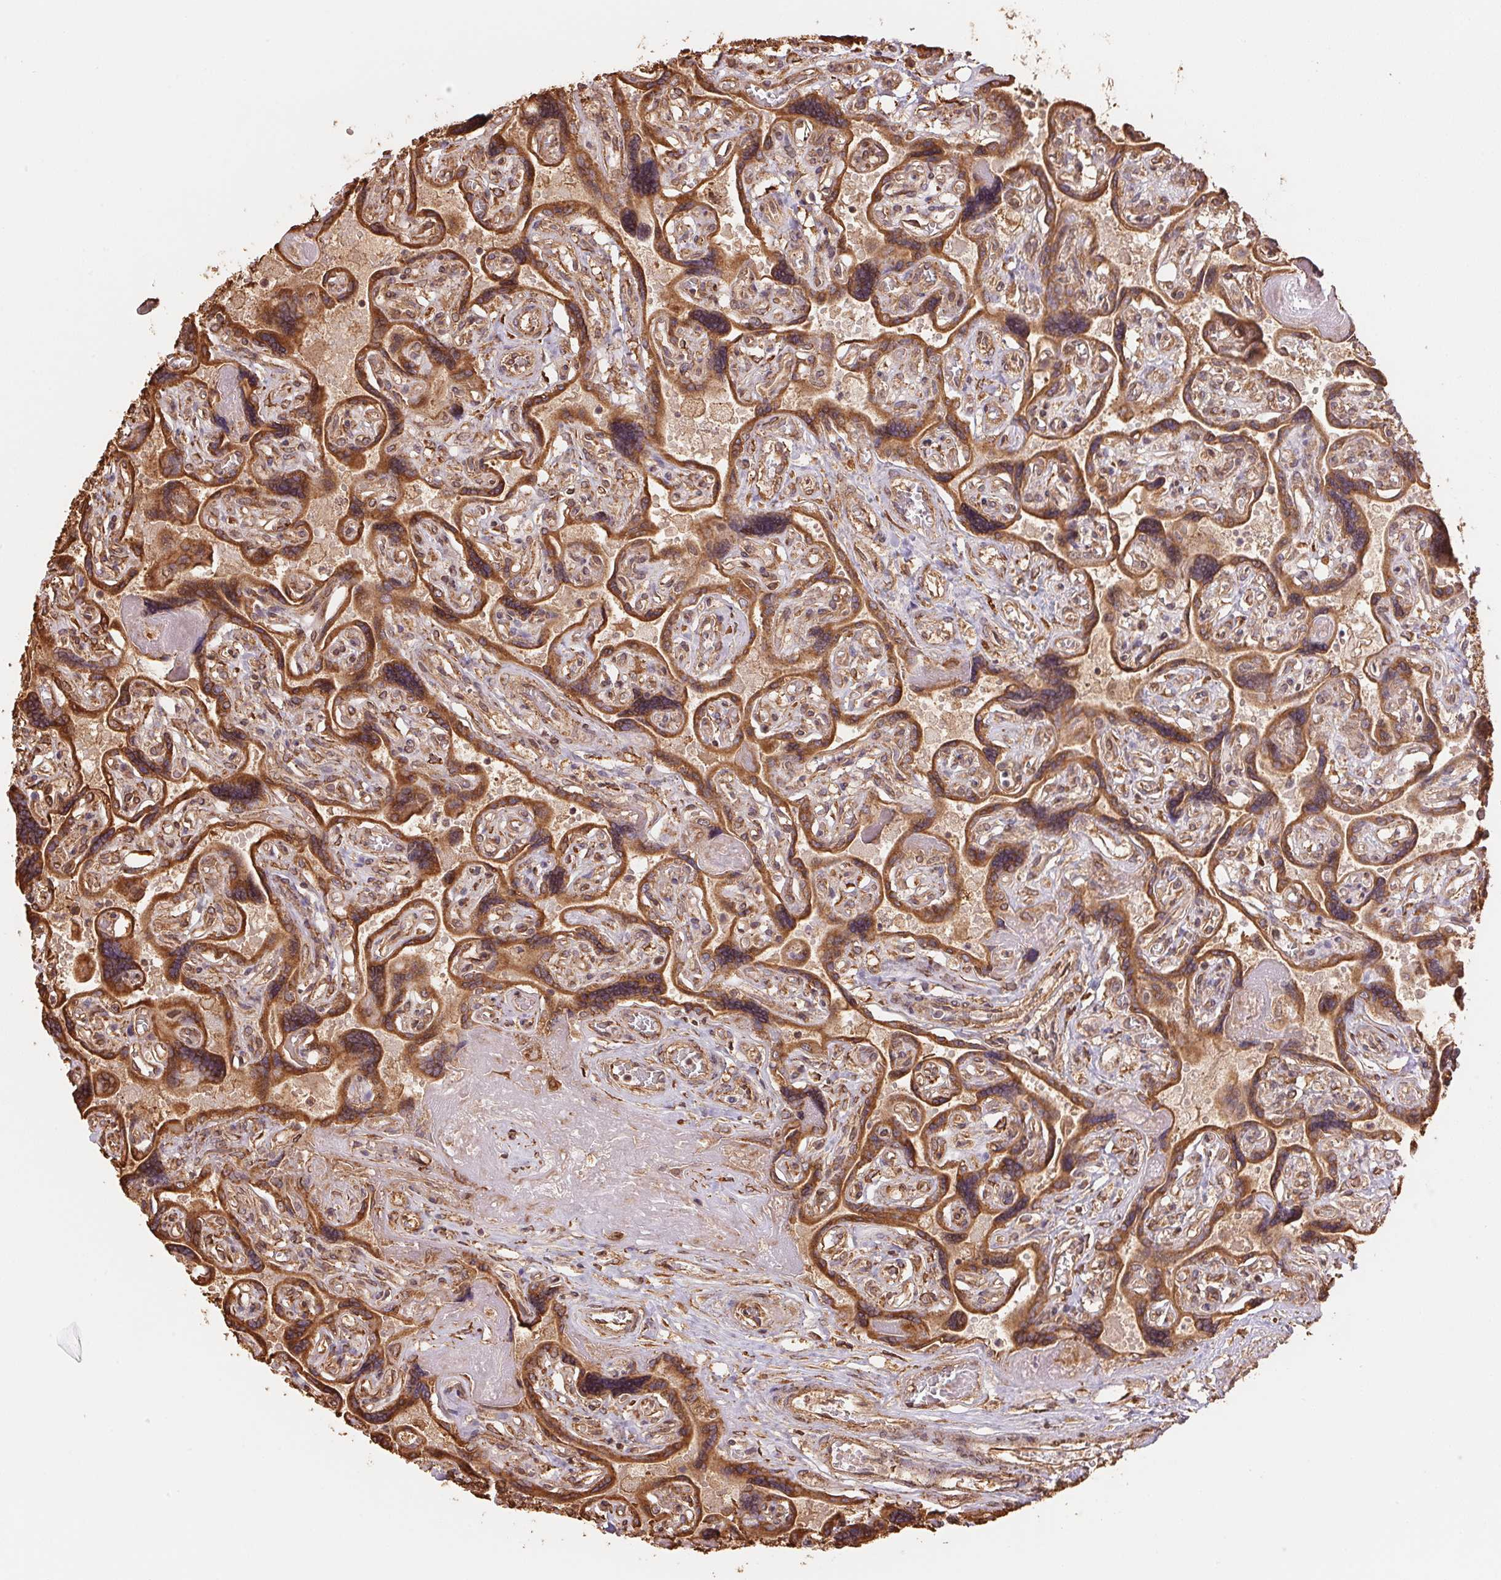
{"staining": {"intensity": "moderate", "quantity": ">75%", "location": "cytoplasmic/membranous"}, "tissue": "placenta", "cell_type": "Decidual cells", "image_type": "normal", "snomed": [{"axis": "morphology", "description": "Normal tissue, NOS"}, {"axis": "topography", "description": "Placenta"}], "caption": "Immunohistochemistry (DAB) staining of unremarkable placenta demonstrates moderate cytoplasmic/membranous protein staining in about >75% of decidual cells. The protein is stained brown, and the nuclei are stained in blue (DAB (3,3'-diaminobenzidine) IHC with brightfield microscopy, high magnification).", "gene": "C6orf163", "patient": {"sex": "female", "age": 32}}